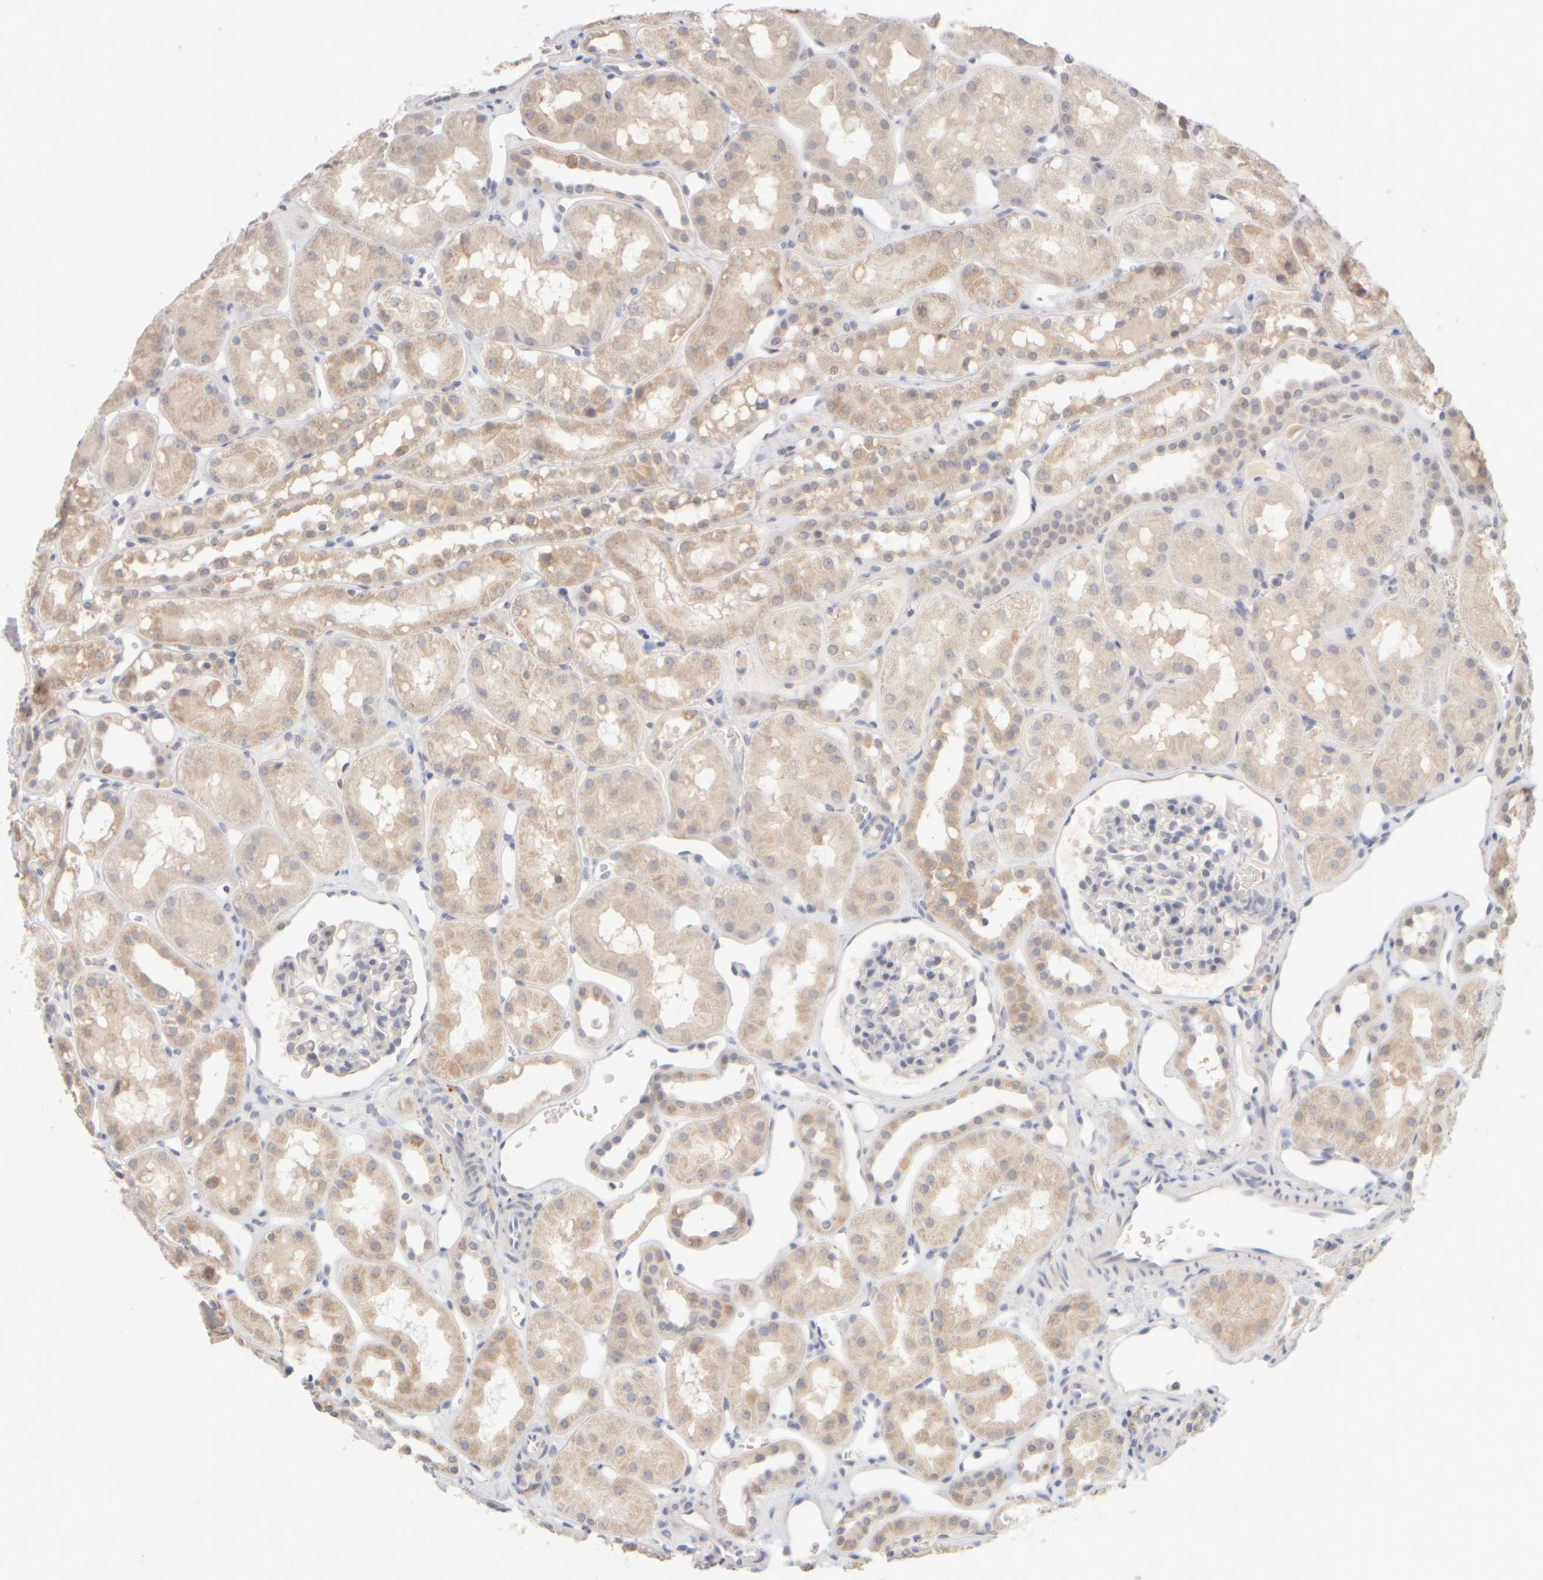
{"staining": {"intensity": "negative", "quantity": "none", "location": "none"}, "tissue": "kidney", "cell_type": "Cells in glomeruli", "image_type": "normal", "snomed": [{"axis": "morphology", "description": "Normal tissue, NOS"}, {"axis": "topography", "description": "Kidney"}], "caption": "The IHC histopathology image has no significant staining in cells in glomeruli of kidney.", "gene": "ZNF112", "patient": {"sex": "male", "age": 16}}